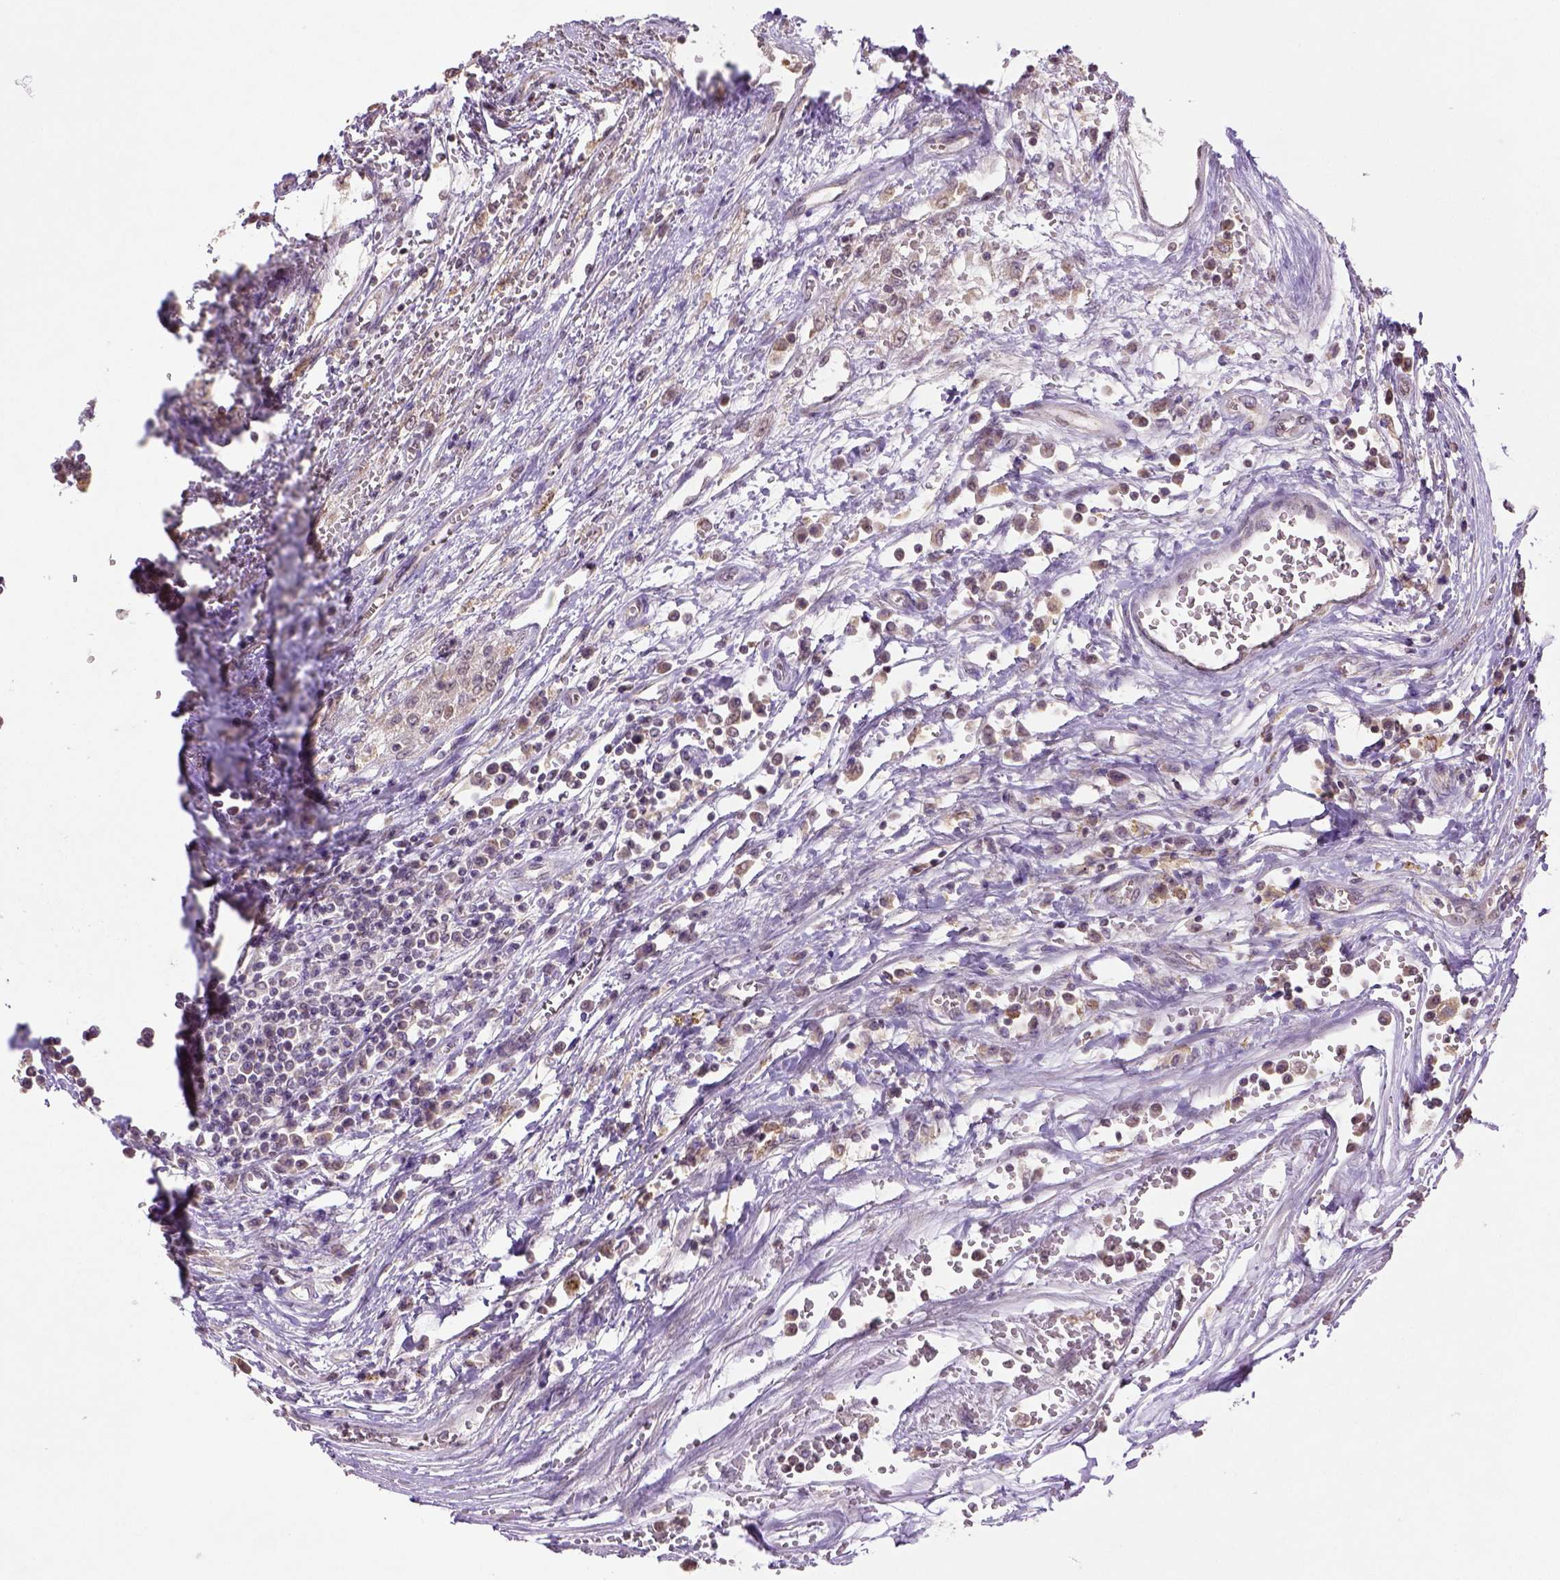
{"staining": {"intensity": "weak", "quantity": ">75%", "location": "cytoplasmic/membranous"}, "tissue": "testis cancer", "cell_type": "Tumor cells", "image_type": "cancer", "snomed": [{"axis": "morphology", "description": "Normal tissue, NOS"}, {"axis": "morphology", "description": "Seminoma, NOS"}, {"axis": "topography", "description": "Testis"}, {"axis": "topography", "description": "Epididymis"}], "caption": "Protein positivity by immunohistochemistry reveals weak cytoplasmic/membranous expression in about >75% of tumor cells in testis cancer.", "gene": "NUDT10", "patient": {"sex": "male", "age": 34}}